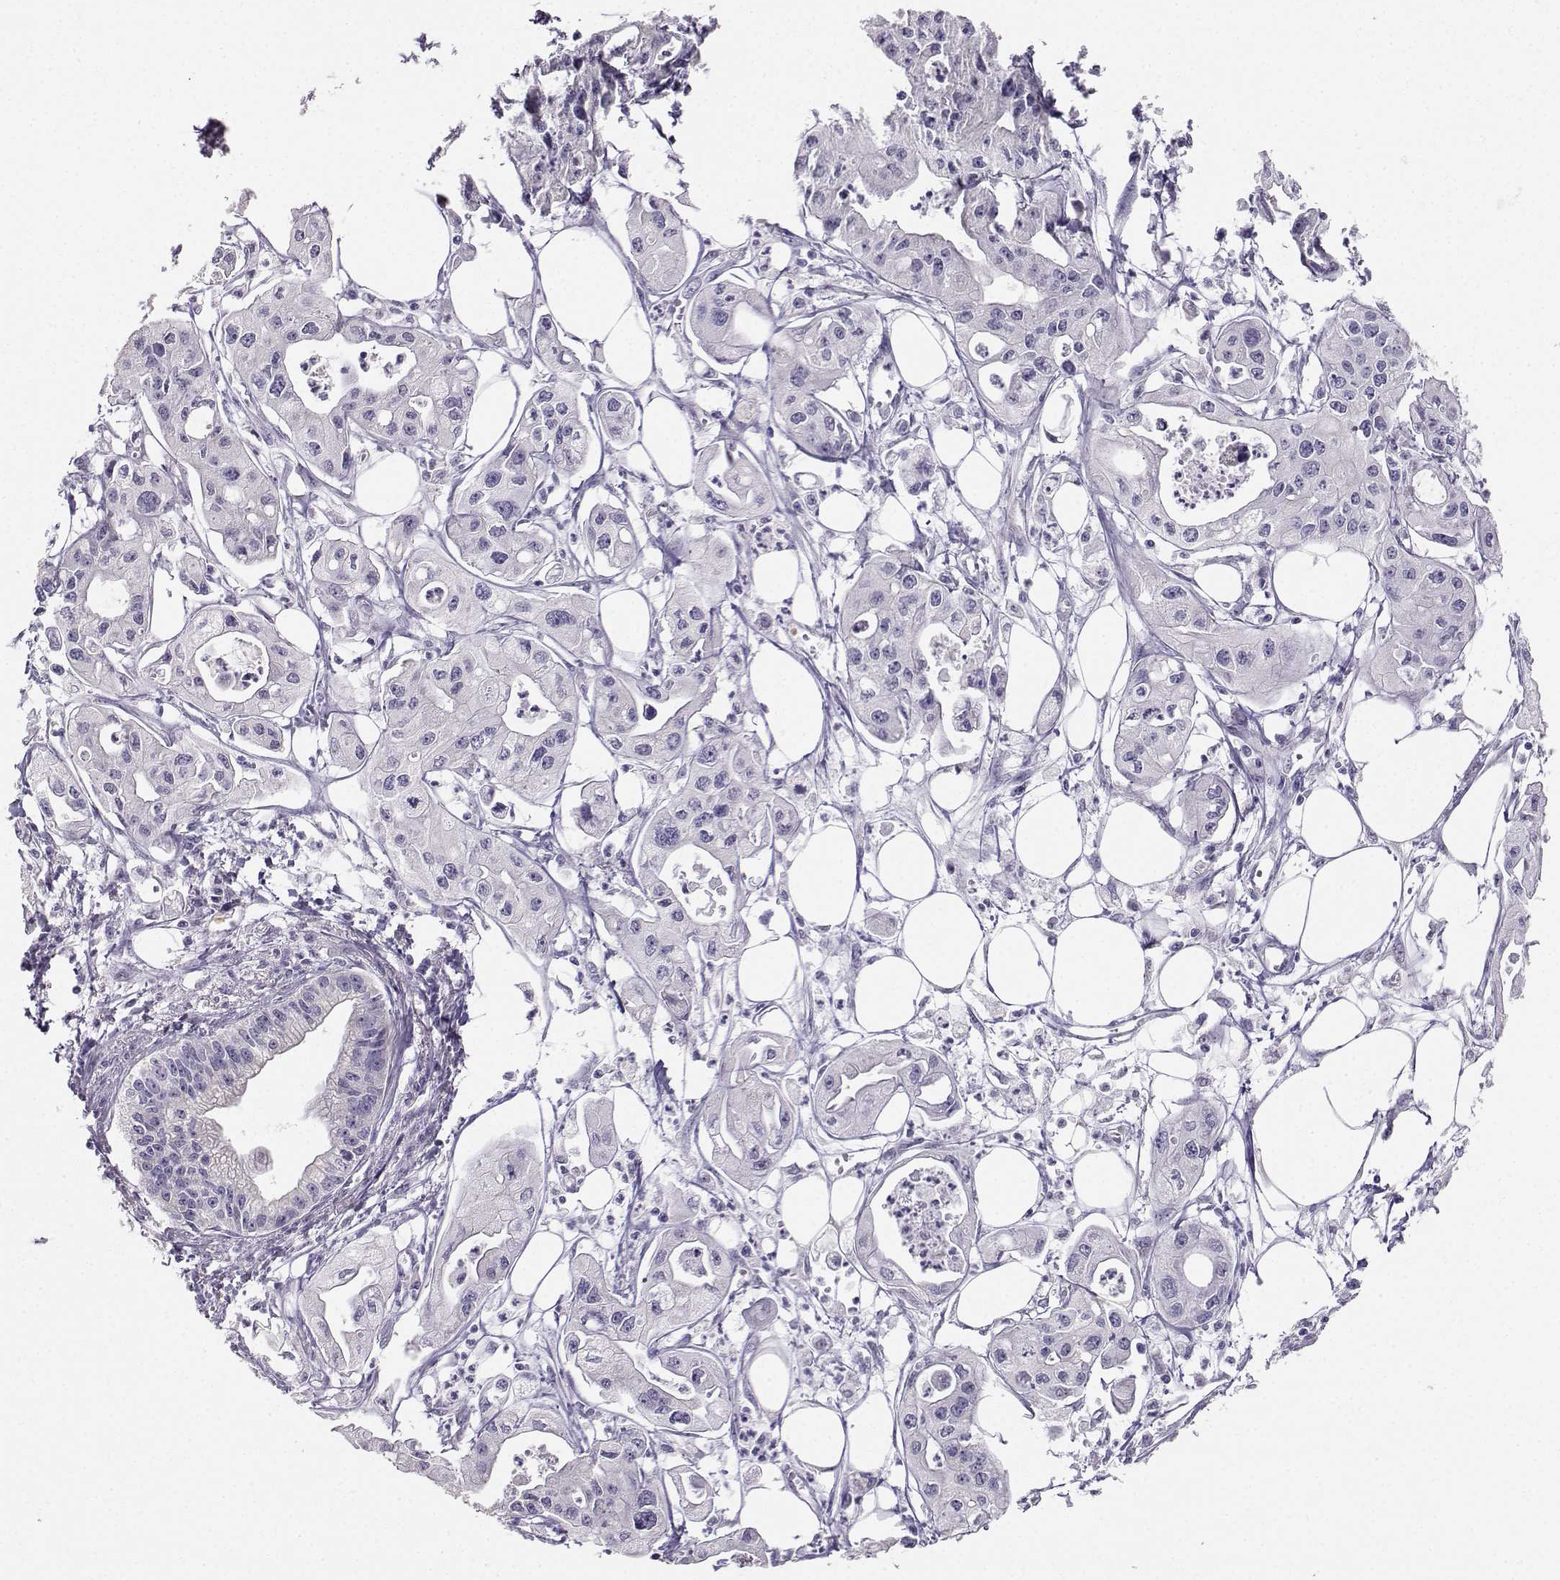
{"staining": {"intensity": "negative", "quantity": "none", "location": "none"}, "tissue": "pancreatic cancer", "cell_type": "Tumor cells", "image_type": "cancer", "snomed": [{"axis": "morphology", "description": "Adenocarcinoma, NOS"}, {"axis": "topography", "description": "Pancreas"}], "caption": "Immunohistochemical staining of human pancreatic adenocarcinoma reveals no significant staining in tumor cells.", "gene": "AVP", "patient": {"sex": "male", "age": 70}}